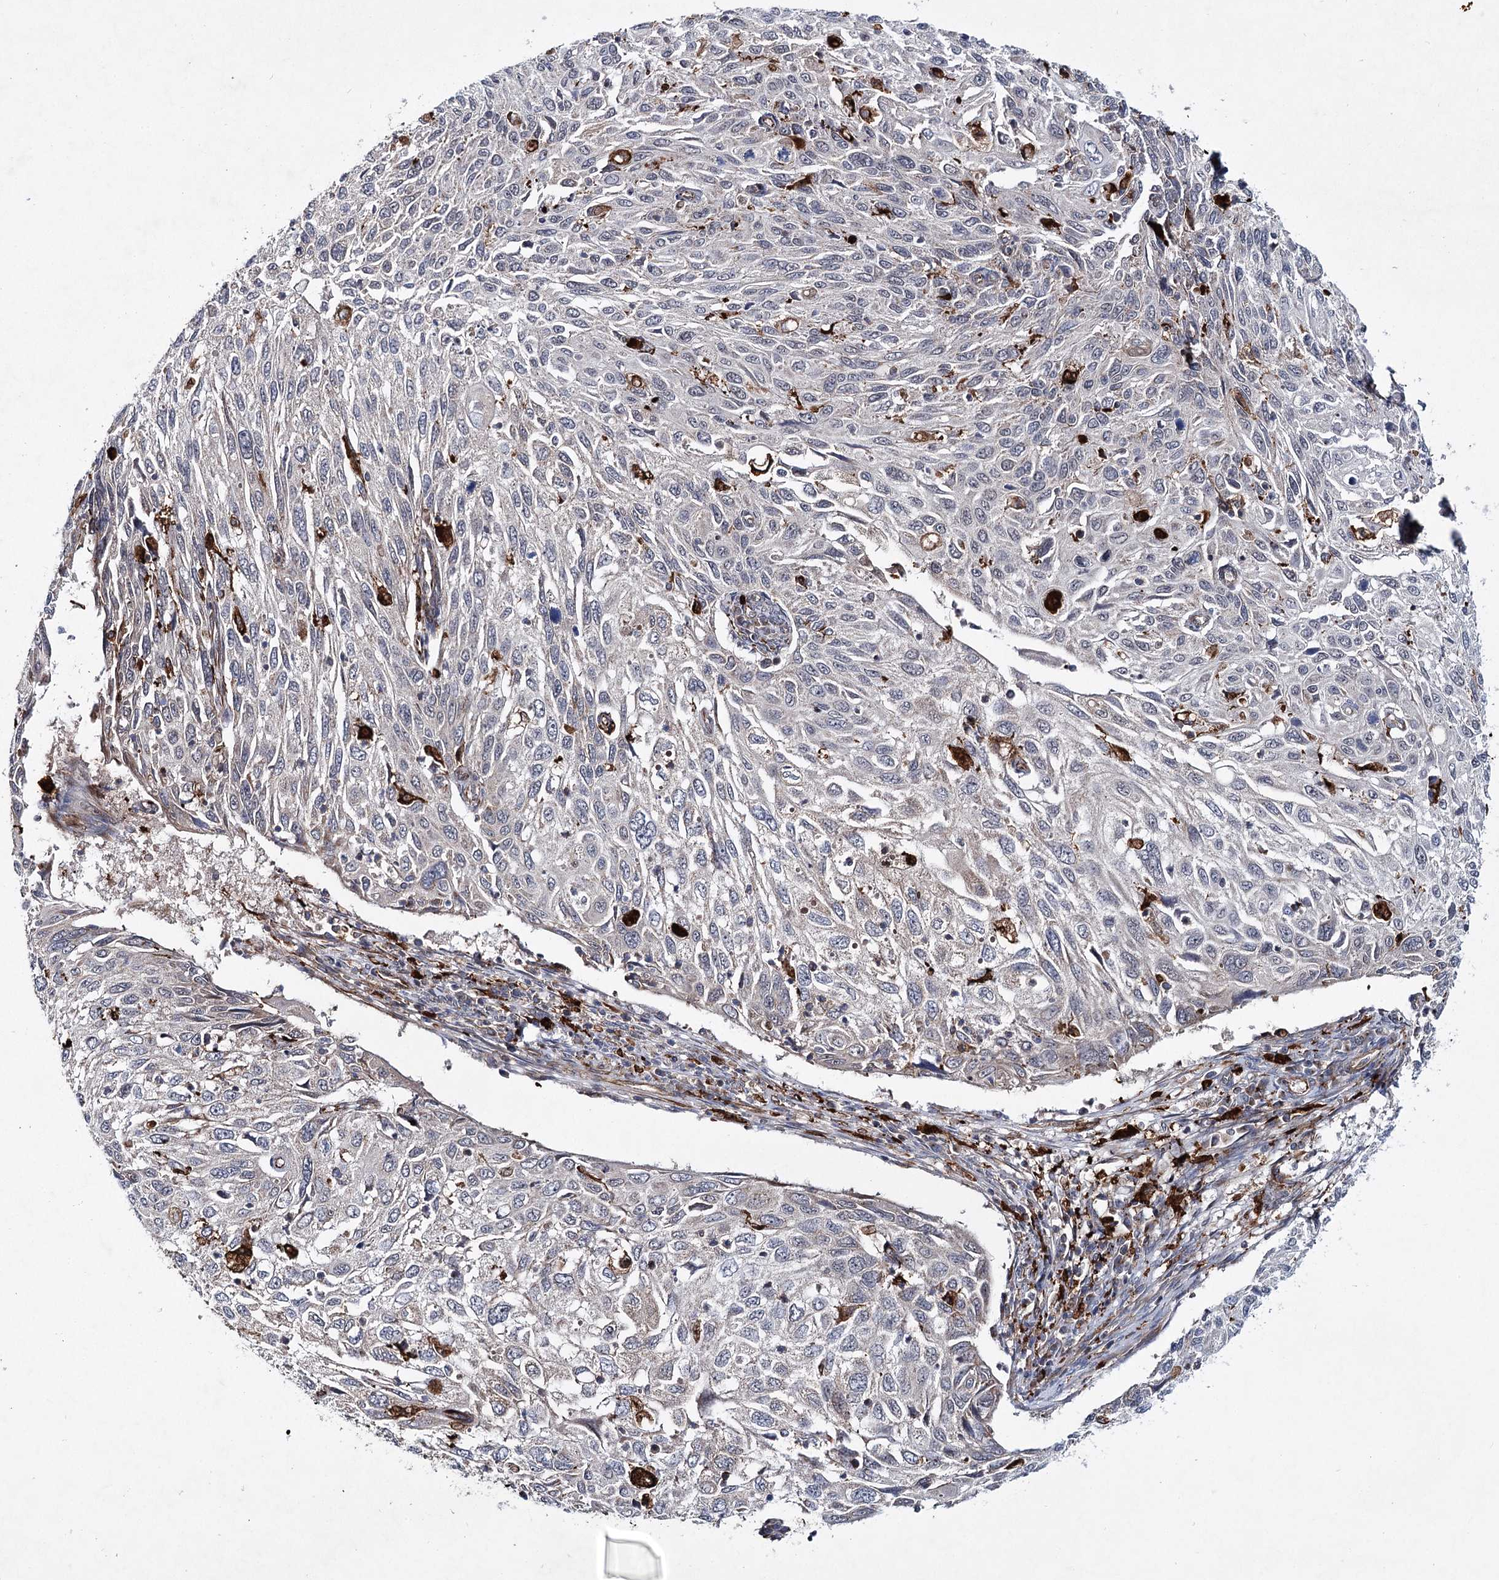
{"staining": {"intensity": "negative", "quantity": "none", "location": "none"}, "tissue": "cervical cancer", "cell_type": "Tumor cells", "image_type": "cancer", "snomed": [{"axis": "morphology", "description": "Squamous cell carcinoma, NOS"}, {"axis": "topography", "description": "Cervix"}], "caption": "IHC image of neoplastic tissue: human squamous cell carcinoma (cervical) stained with DAB (3,3'-diaminobenzidine) demonstrates no significant protein staining in tumor cells.", "gene": "DPEP2", "patient": {"sex": "female", "age": 70}}